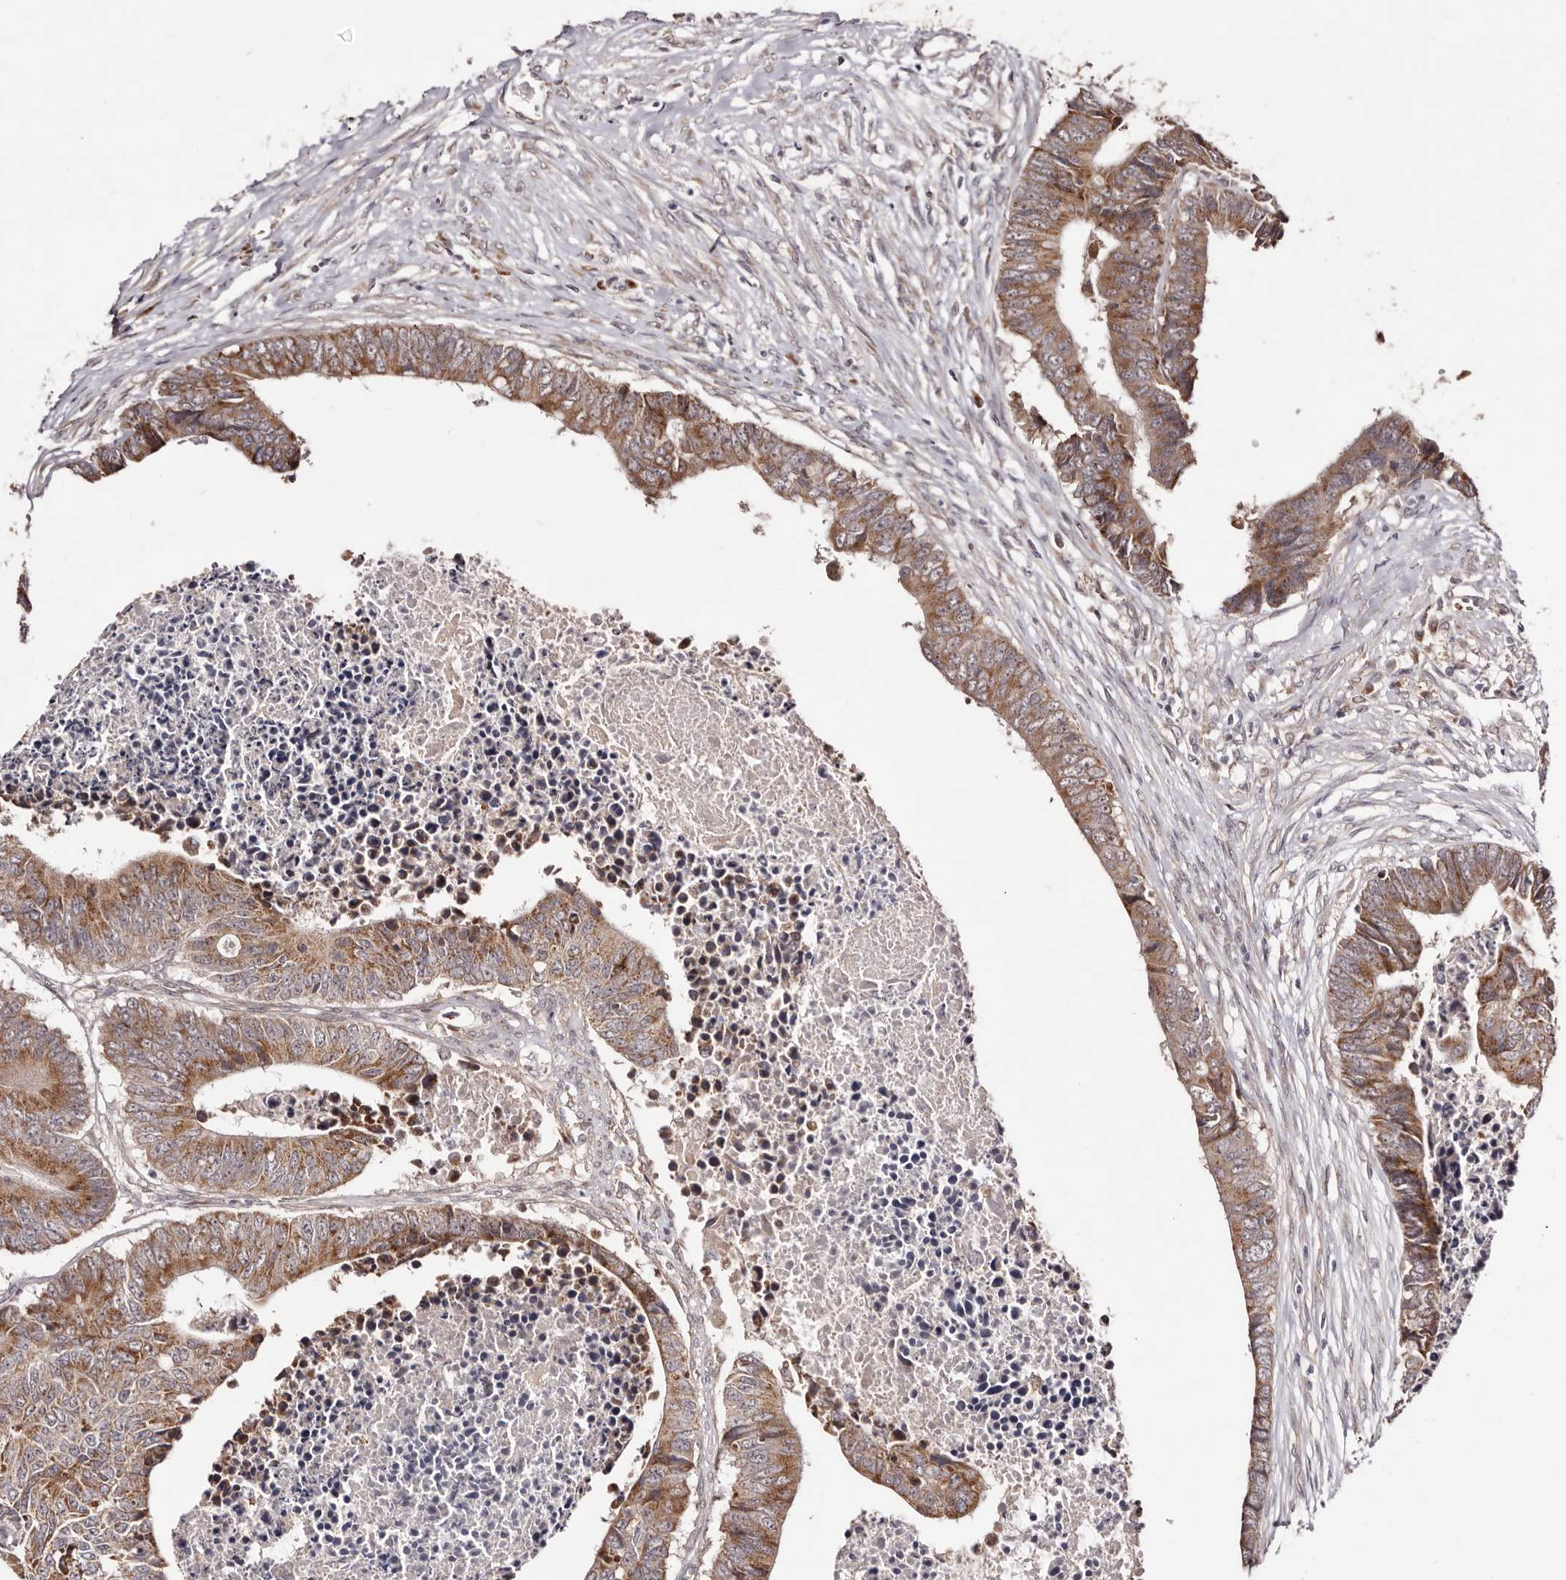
{"staining": {"intensity": "moderate", "quantity": ">75%", "location": "cytoplasmic/membranous"}, "tissue": "colorectal cancer", "cell_type": "Tumor cells", "image_type": "cancer", "snomed": [{"axis": "morphology", "description": "Adenocarcinoma, NOS"}, {"axis": "topography", "description": "Rectum"}], "caption": "Tumor cells exhibit moderate cytoplasmic/membranous staining in about >75% of cells in colorectal cancer.", "gene": "EGR3", "patient": {"sex": "male", "age": 84}}